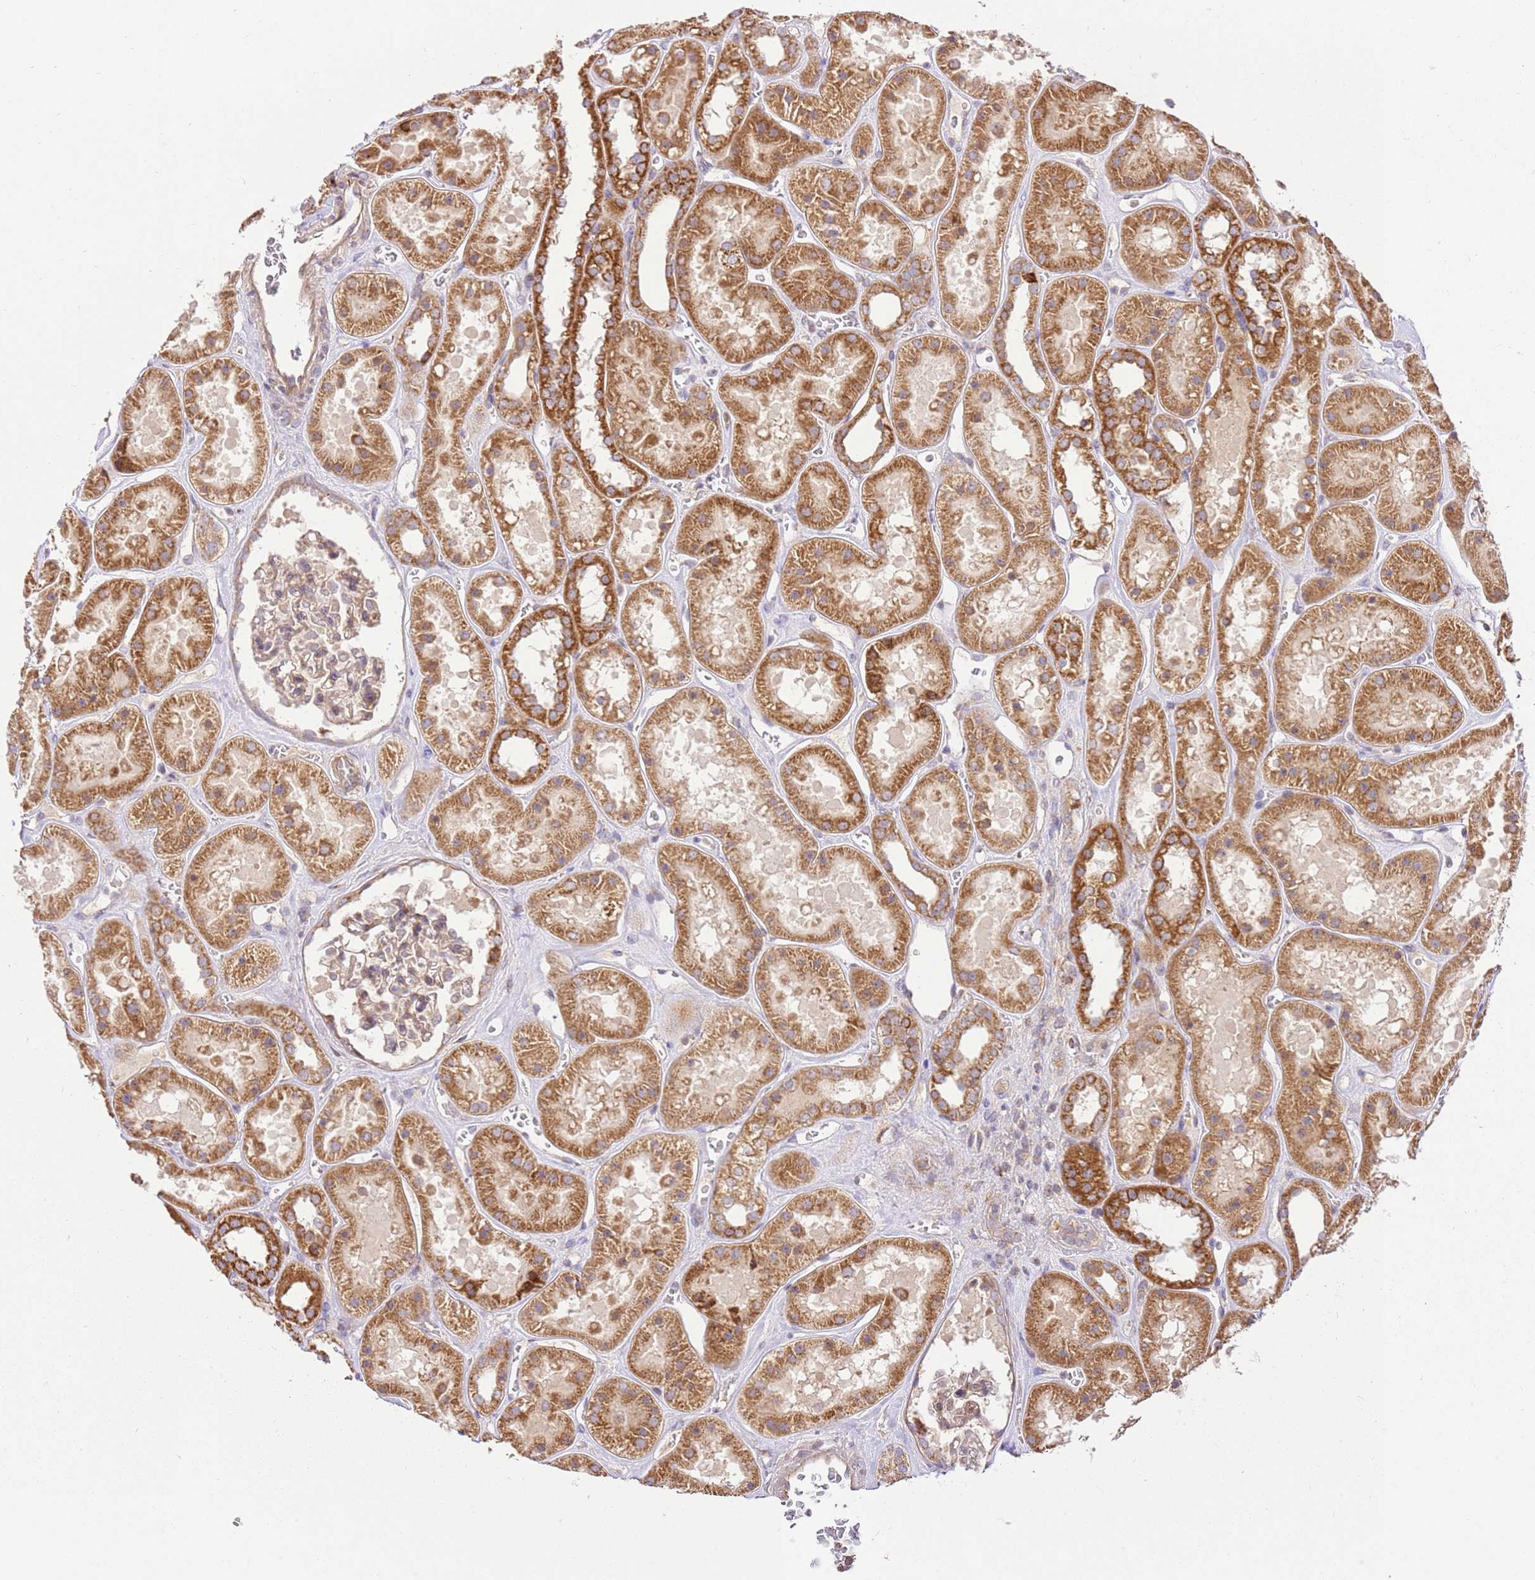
{"staining": {"intensity": "weak", "quantity": ">75%", "location": "cytoplasmic/membranous"}, "tissue": "kidney", "cell_type": "Cells in glomeruli", "image_type": "normal", "snomed": [{"axis": "morphology", "description": "Normal tissue, NOS"}, {"axis": "topography", "description": "Kidney"}], "caption": "DAB (3,3'-diaminobenzidine) immunohistochemical staining of benign kidney reveals weak cytoplasmic/membranous protein expression in approximately >75% of cells in glomeruli. (DAB IHC with brightfield microscopy, high magnification).", "gene": "SPATA2L", "patient": {"sex": "female", "age": 41}}